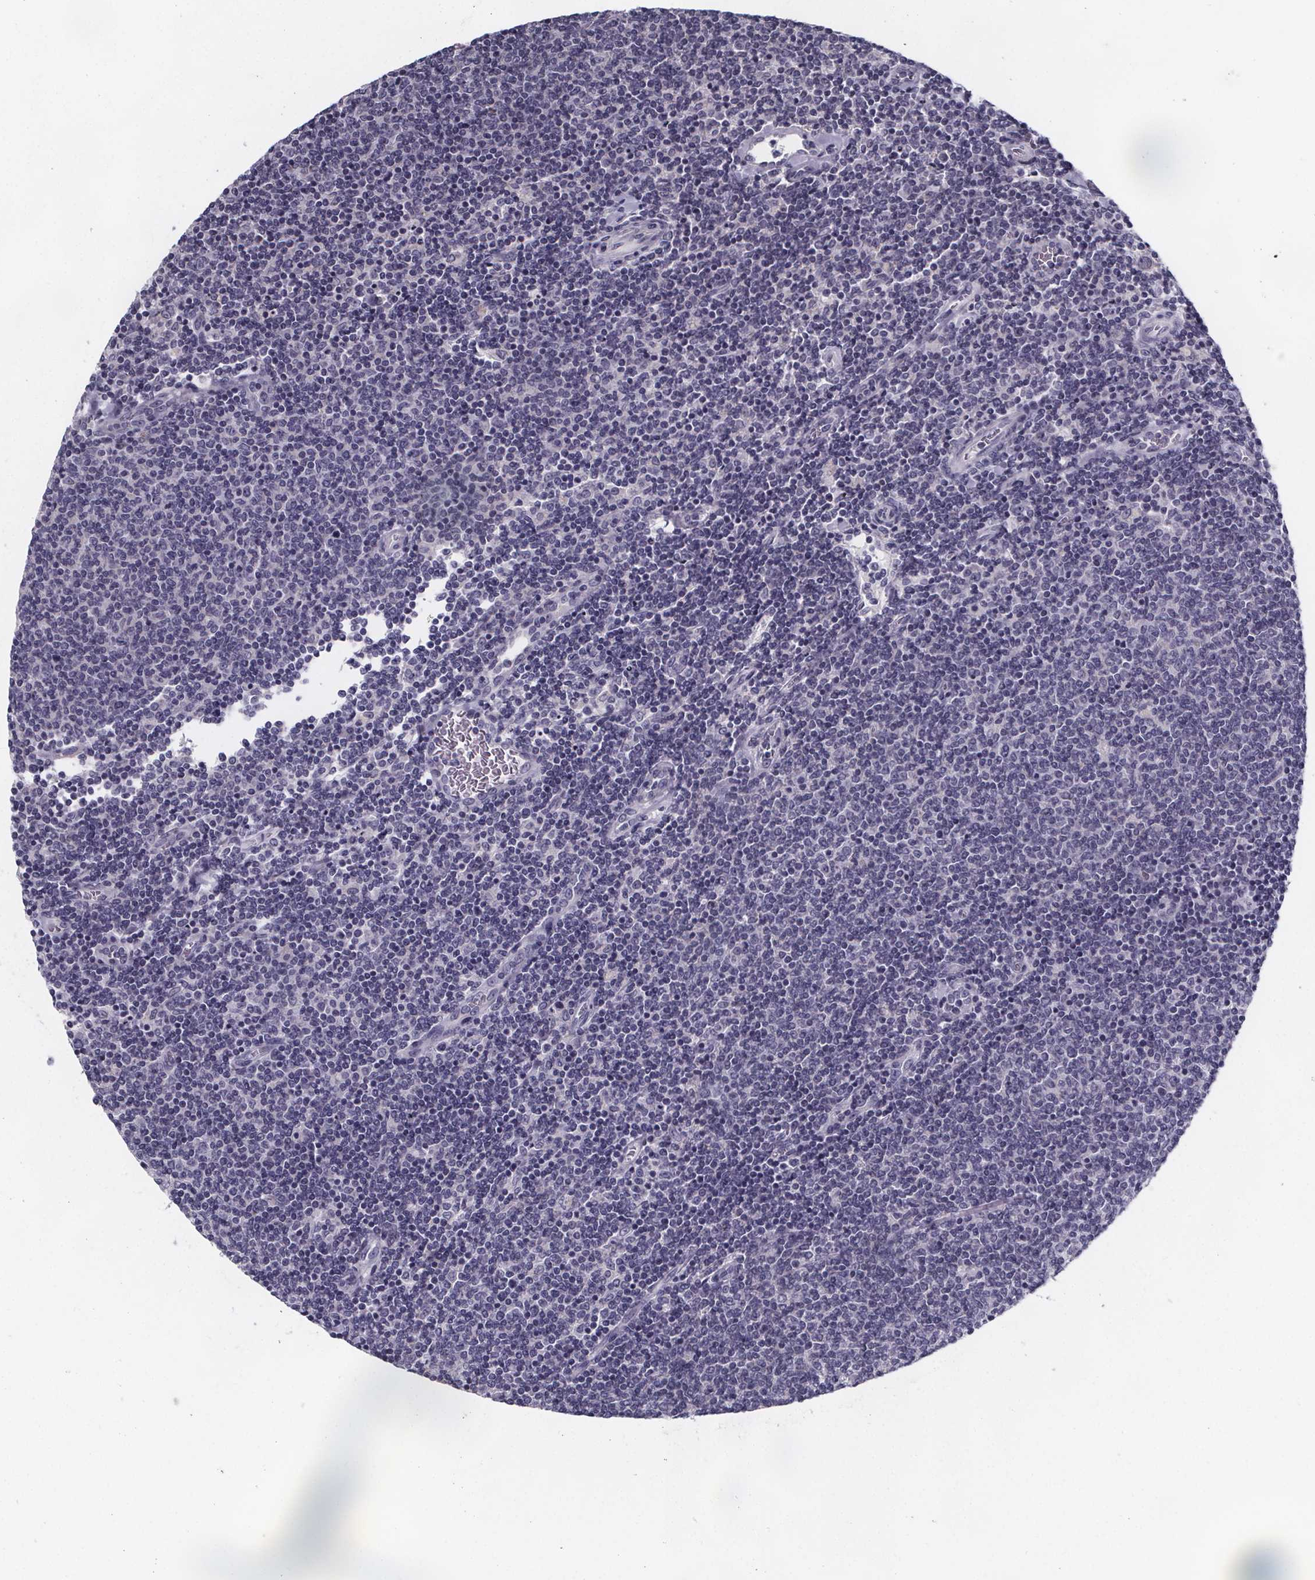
{"staining": {"intensity": "negative", "quantity": "none", "location": "none"}, "tissue": "lymphoma", "cell_type": "Tumor cells", "image_type": "cancer", "snomed": [{"axis": "morphology", "description": "Malignant lymphoma, non-Hodgkin's type, Low grade"}, {"axis": "topography", "description": "Lymph node"}], "caption": "Tumor cells are negative for brown protein staining in lymphoma.", "gene": "PAH", "patient": {"sex": "male", "age": 52}}